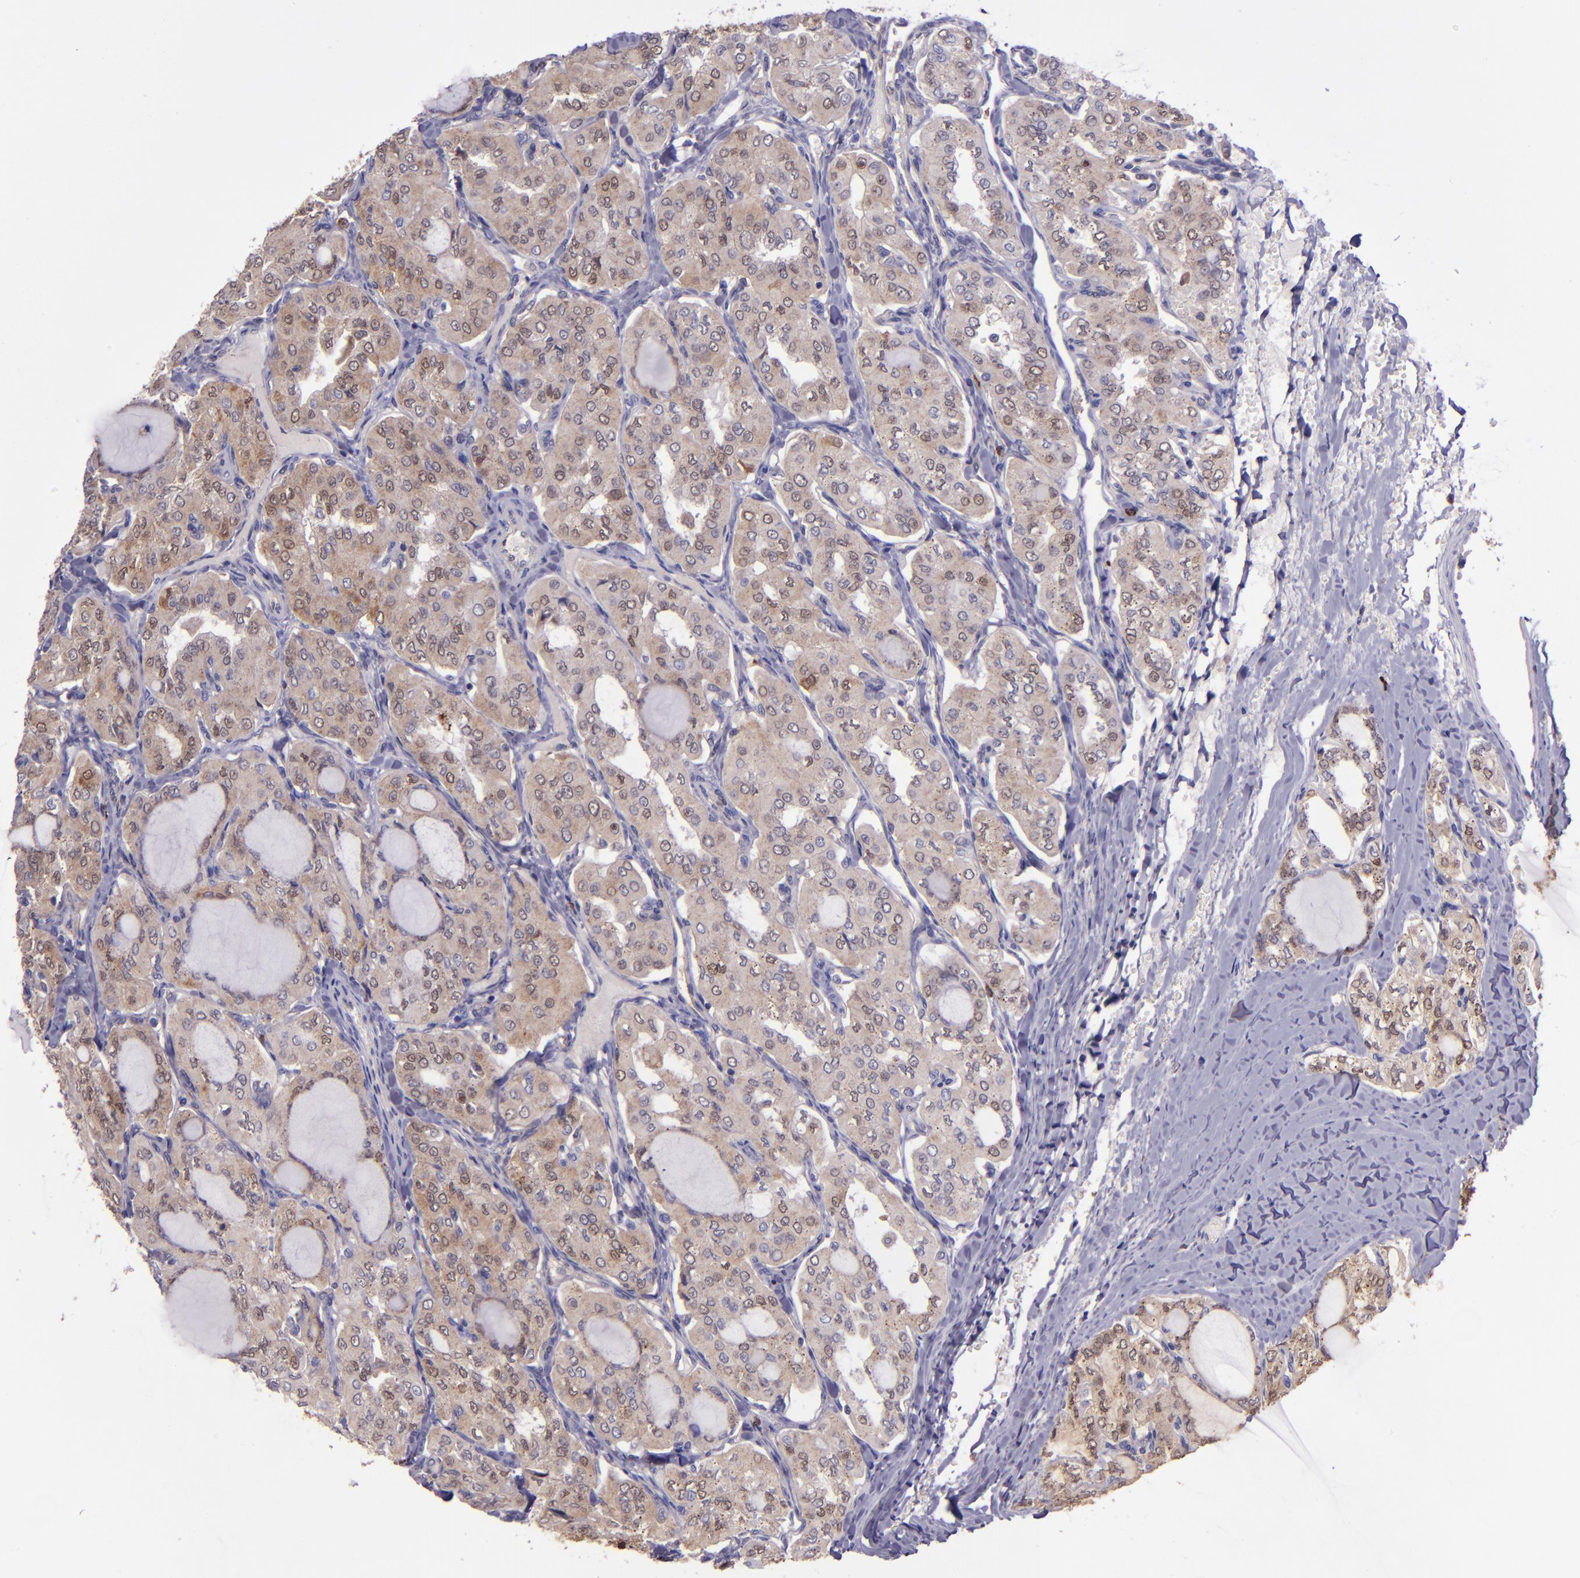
{"staining": {"intensity": "weak", "quantity": ">75%", "location": "cytoplasmic/membranous,nuclear"}, "tissue": "thyroid cancer", "cell_type": "Tumor cells", "image_type": "cancer", "snomed": [{"axis": "morphology", "description": "Papillary adenocarcinoma, NOS"}, {"axis": "topography", "description": "Thyroid gland"}], "caption": "This image exhibits immunohistochemistry staining of thyroid papillary adenocarcinoma, with low weak cytoplasmic/membranous and nuclear positivity in approximately >75% of tumor cells.", "gene": "WASHC1", "patient": {"sex": "male", "age": 20}}